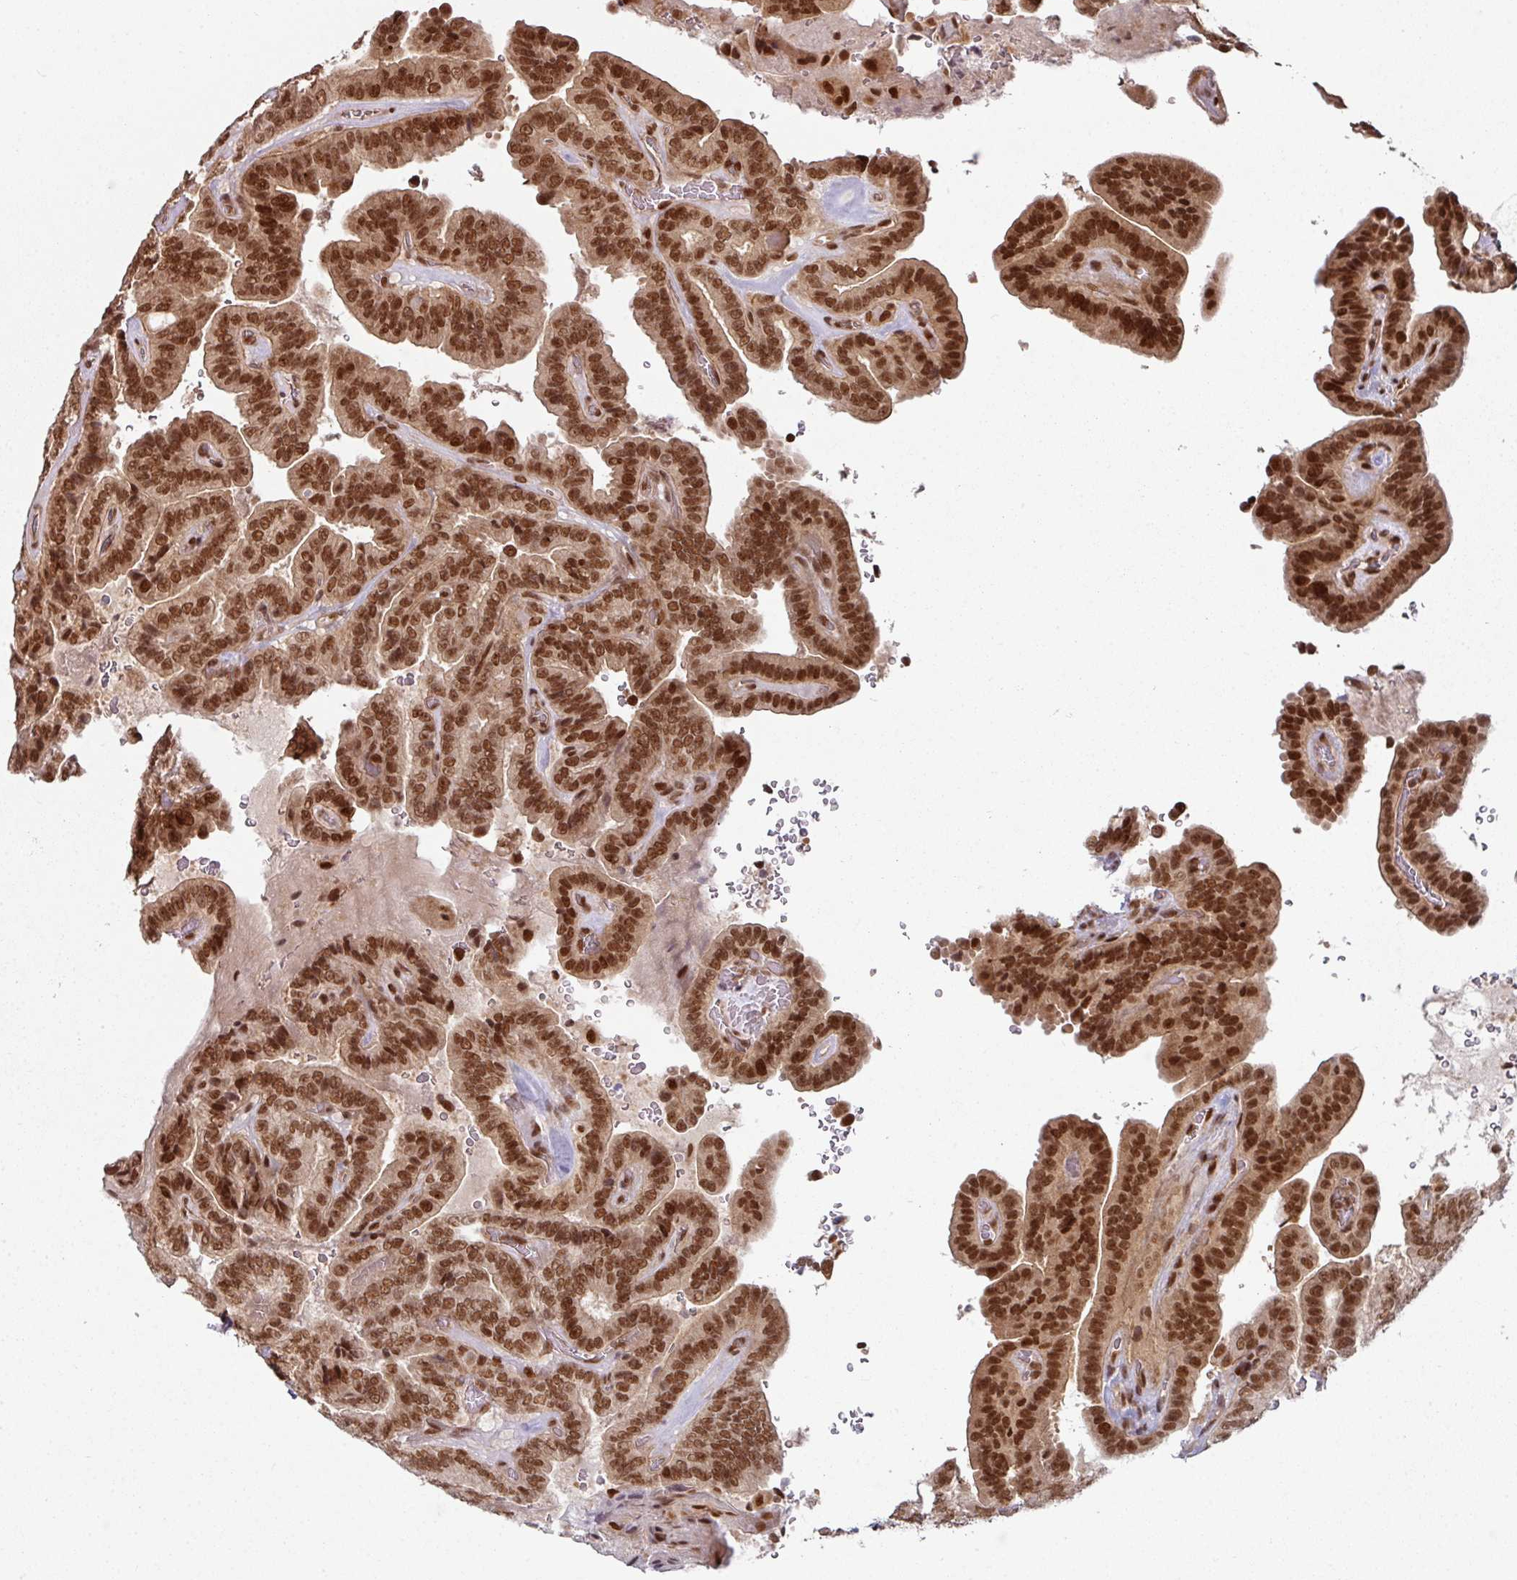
{"staining": {"intensity": "strong", "quantity": ">75%", "location": "nuclear"}, "tissue": "thyroid cancer", "cell_type": "Tumor cells", "image_type": "cancer", "snomed": [{"axis": "morphology", "description": "Papillary adenocarcinoma, NOS"}, {"axis": "topography", "description": "Thyroid gland"}], "caption": "Immunohistochemical staining of thyroid papillary adenocarcinoma exhibits high levels of strong nuclear protein staining in about >75% of tumor cells. The protein is shown in brown color, while the nuclei are stained blue.", "gene": "SIK3", "patient": {"sex": "male", "age": 61}}